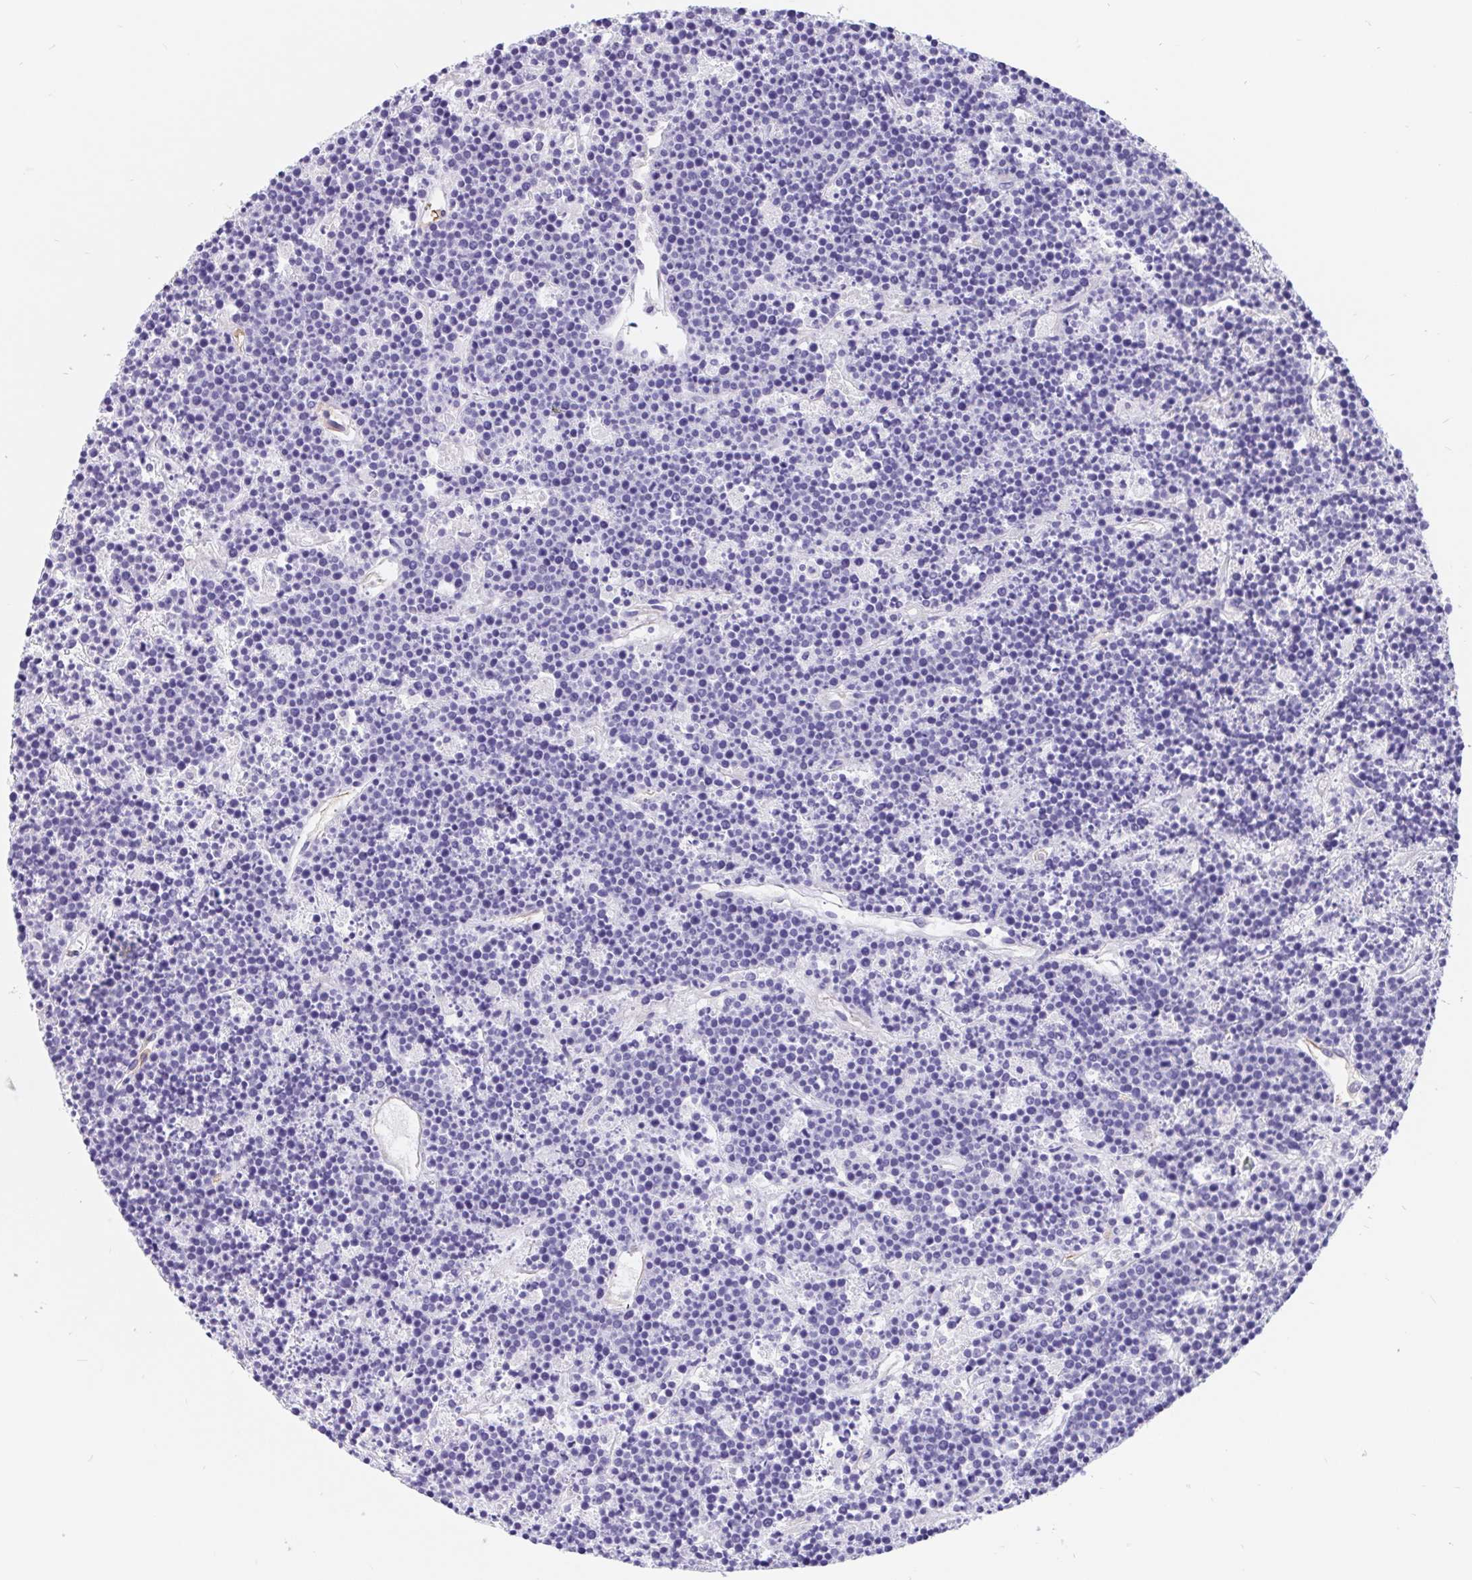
{"staining": {"intensity": "negative", "quantity": "none", "location": "none"}, "tissue": "lymphoma", "cell_type": "Tumor cells", "image_type": "cancer", "snomed": [{"axis": "morphology", "description": "Malignant lymphoma, non-Hodgkin's type, High grade"}, {"axis": "topography", "description": "Ovary"}], "caption": "Immunohistochemistry histopathology image of human lymphoma stained for a protein (brown), which reveals no positivity in tumor cells.", "gene": "LIMCH1", "patient": {"sex": "female", "age": 56}}